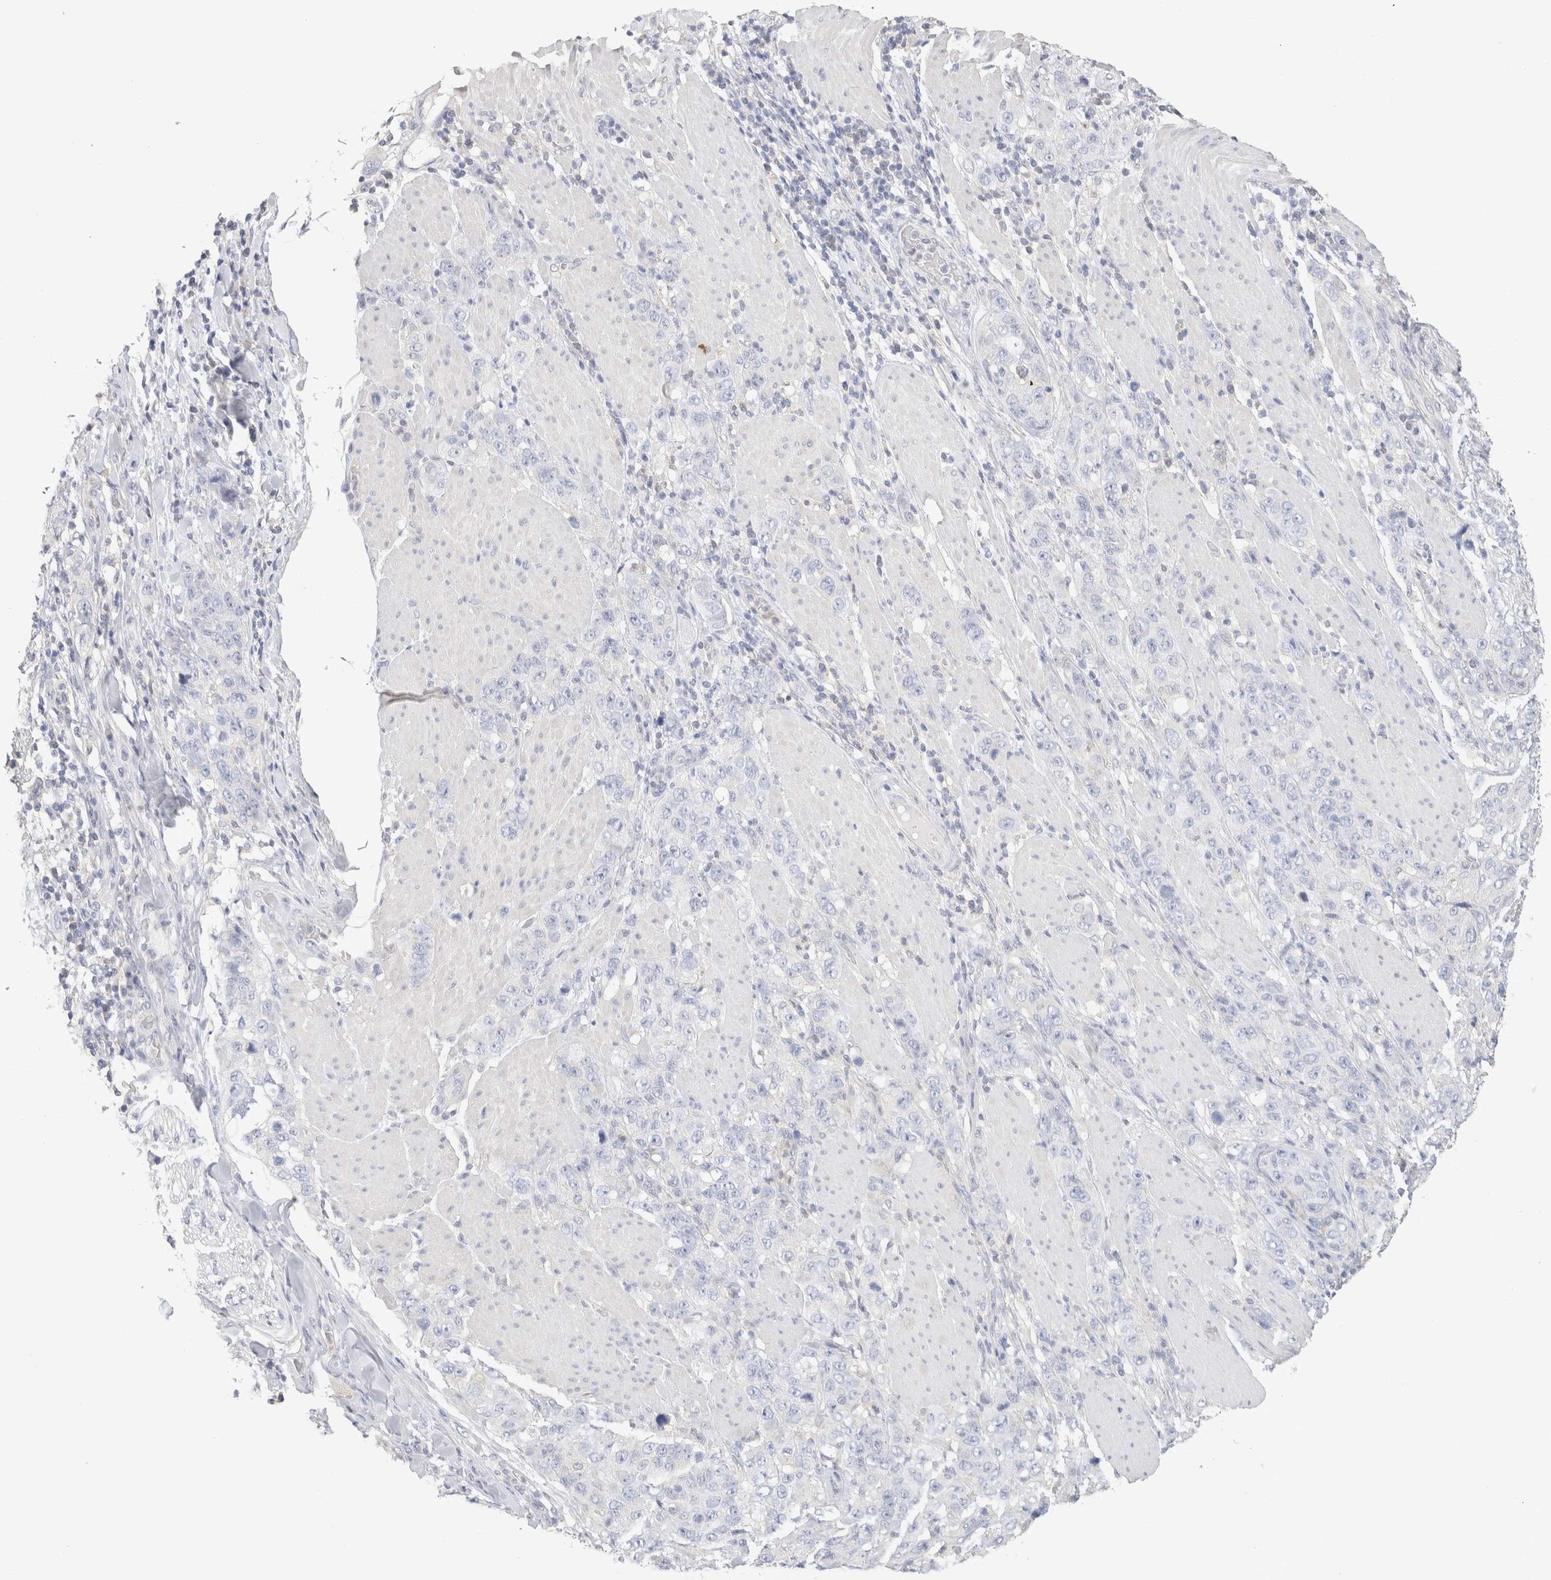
{"staining": {"intensity": "negative", "quantity": "none", "location": "none"}, "tissue": "stomach cancer", "cell_type": "Tumor cells", "image_type": "cancer", "snomed": [{"axis": "morphology", "description": "Adenocarcinoma, NOS"}, {"axis": "topography", "description": "Stomach"}], "caption": "High power microscopy photomicrograph of an immunohistochemistry (IHC) micrograph of stomach cancer, revealing no significant expression in tumor cells. The staining was performed using DAB to visualize the protein expression in brown, while the nuclei were stained in blue with hematoxylin (Magnification: 20x).", "gene": "MPP2", "patient": {"sex": "male", "age": 48}}